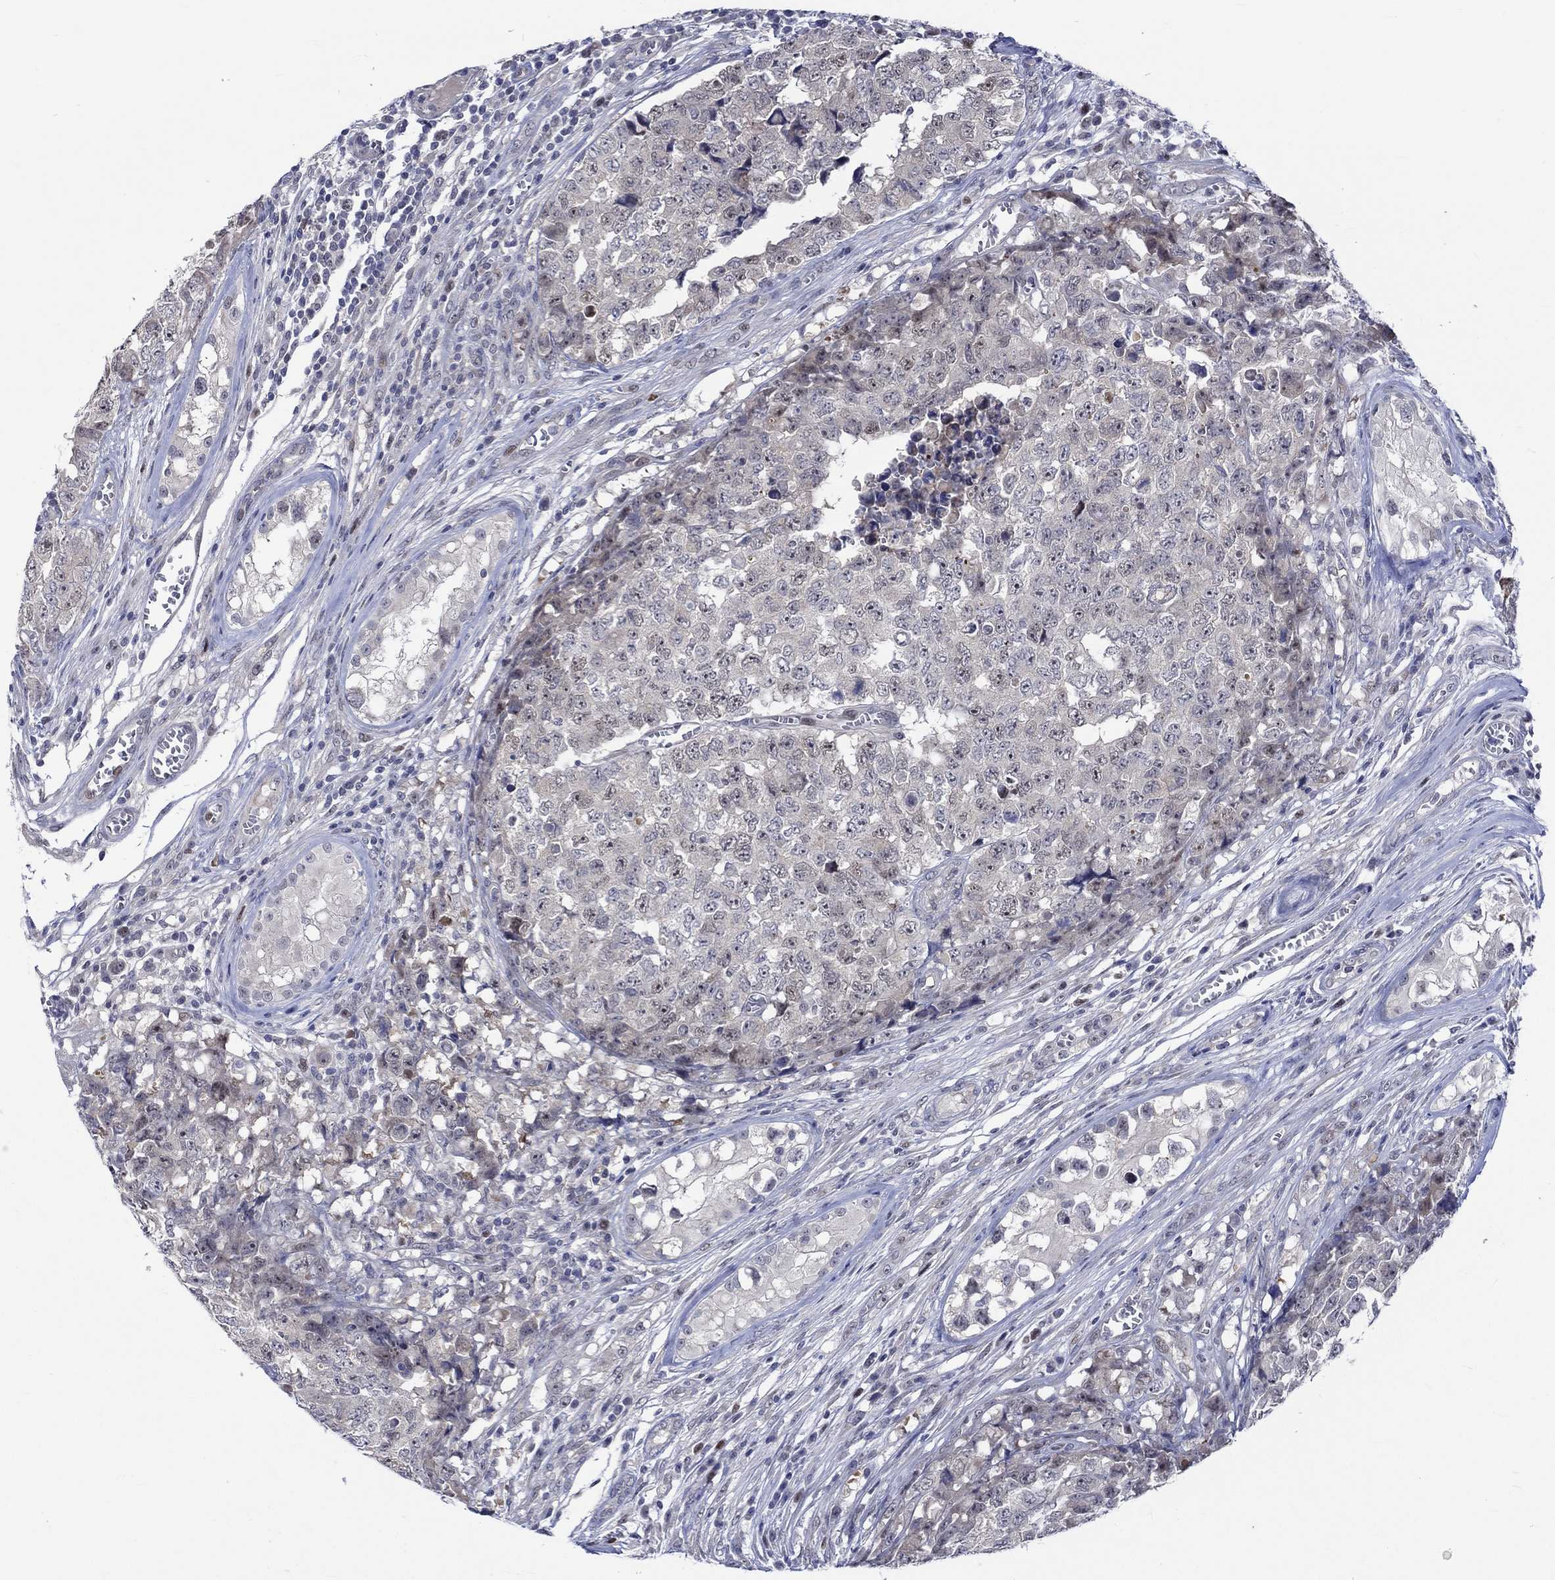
{"staining": {"intensity": "negative", "quantity": "none", "location": "none"}, "tissue": "testis cancer", "cell_type": "Tumor cells", "image_type": "cancer", "snomed": [{"axis": "morphology", "description": "Carcinoma, Embryonal, NOS"}, {"axis": "topography", "description": "Testis"}], "caption": "This is an IHC photomicrograph of embryonal carcinoma (testis). There is no expression in tumor cells.", "gene": "E2F8", "patient": {"sex": "male", "age": 23}}